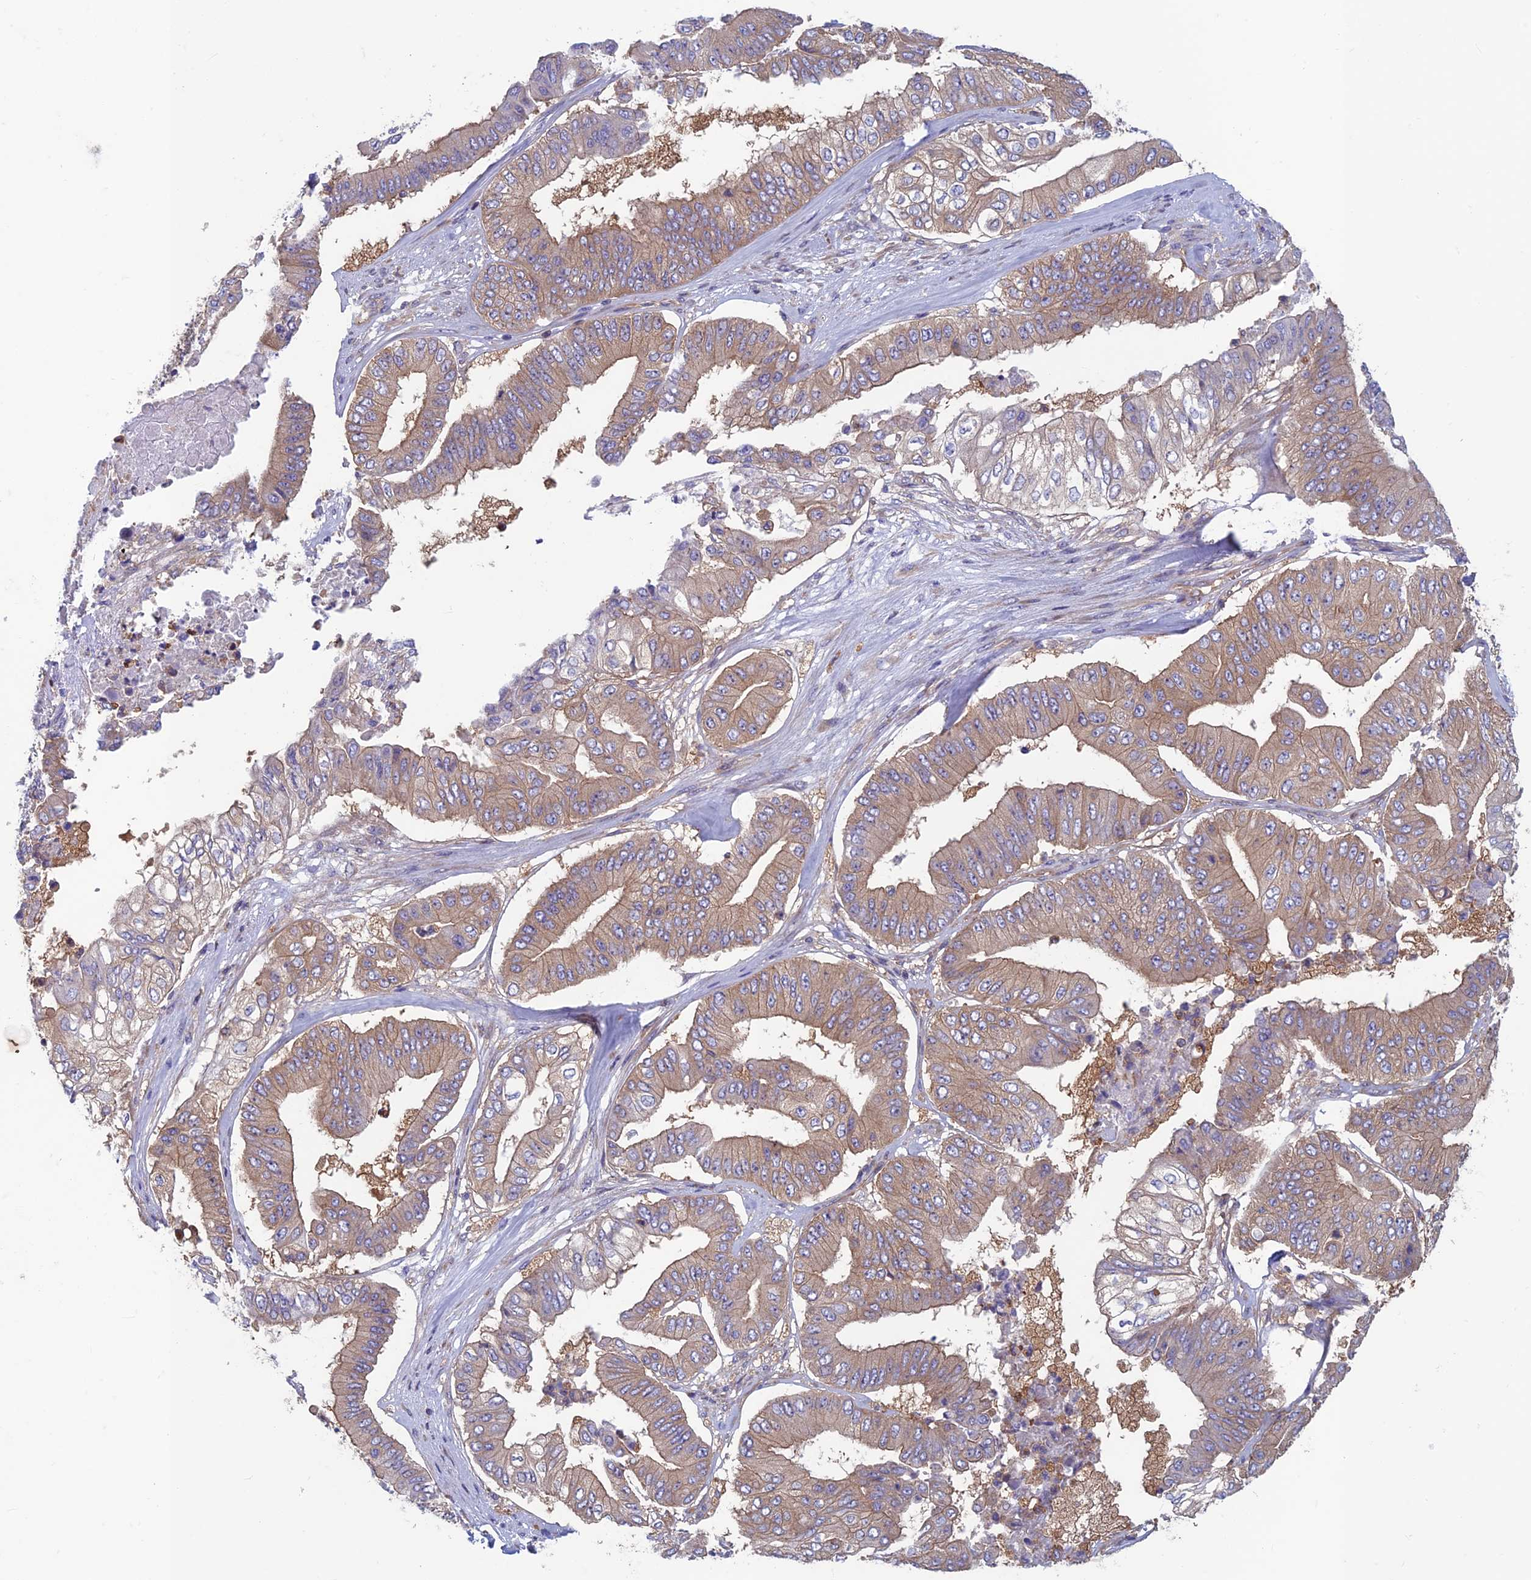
{"staining": {"intensity": "moderate", "quantity": ">75%", "location": "cytoplasmic/membranous"}, "tissue": "pancreatic cancer", "cell_type": "Tumor cells", "image_type": "cancer", "snomed": [{"axis": "morphology", "description": "Adenocarcinoma, NOS"}, {"axis": "topography", "description": "Pancreas"}], "caption": "This micrograph exhibits immunohistochemistry staining of human pancreatic cancer, with medium moderate cytoplasmic/membranous staining in approximately >75% of tumor cells.", "gene": "DNM1L", "patient": {"sex": "female", "age": 77}}